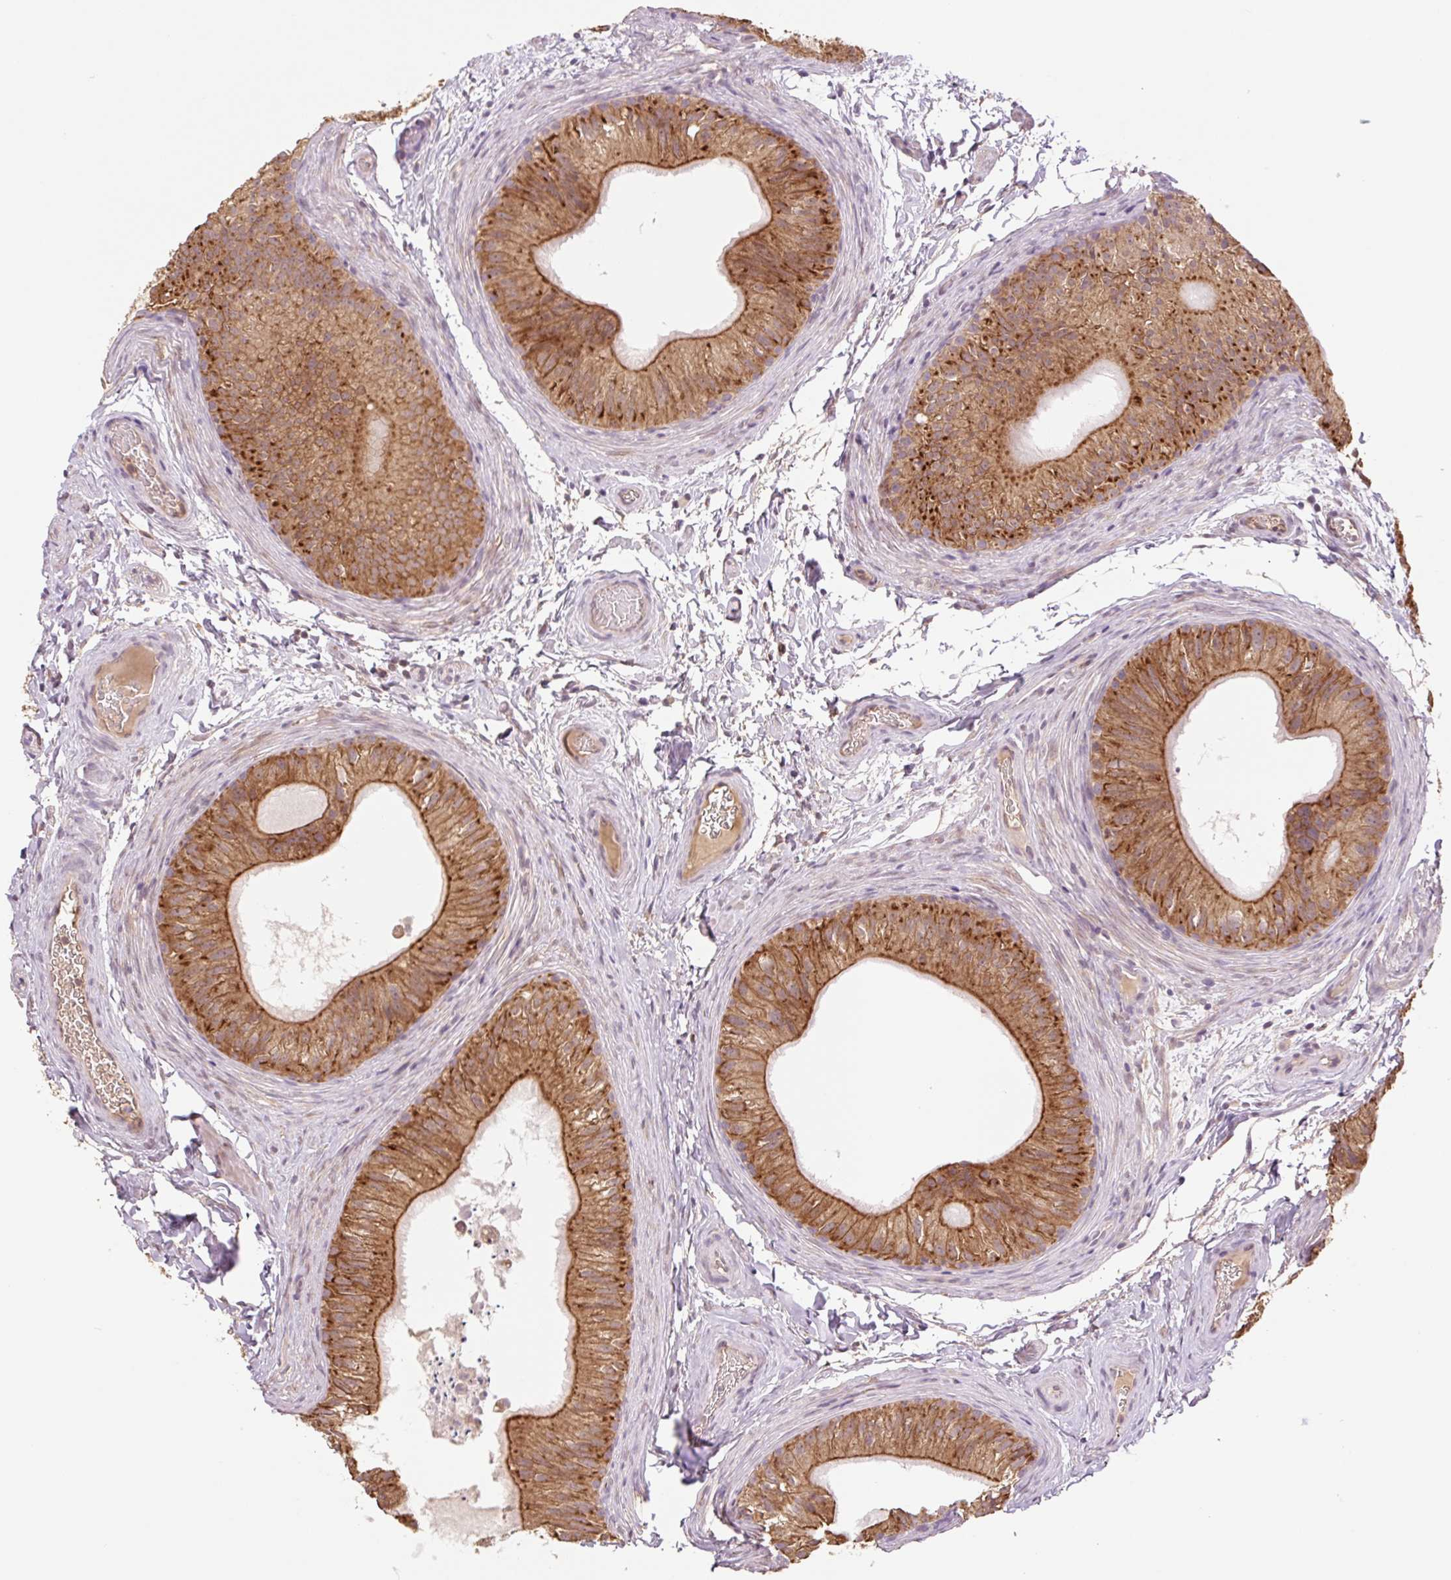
{"staining": {"intensity": "strong", "quantity": ">75%", "location": "cytoplasmic/membranous"}, "tissue": "epididymis", "cell_type": "Glandular cells", "image_type": "normal", "snomed": [{"axis": "morphology", "description": "Normal tissue, NOS"}, {"axis": "topography", "description": "Epididymis"}], "caption": "Protein staining reveals strong cytoplasmic/membranous staining in about >75% of glandular cells in benign epididymis.", "gene": "YJU2B", "patient": {"sex": "male", "age": 24}}